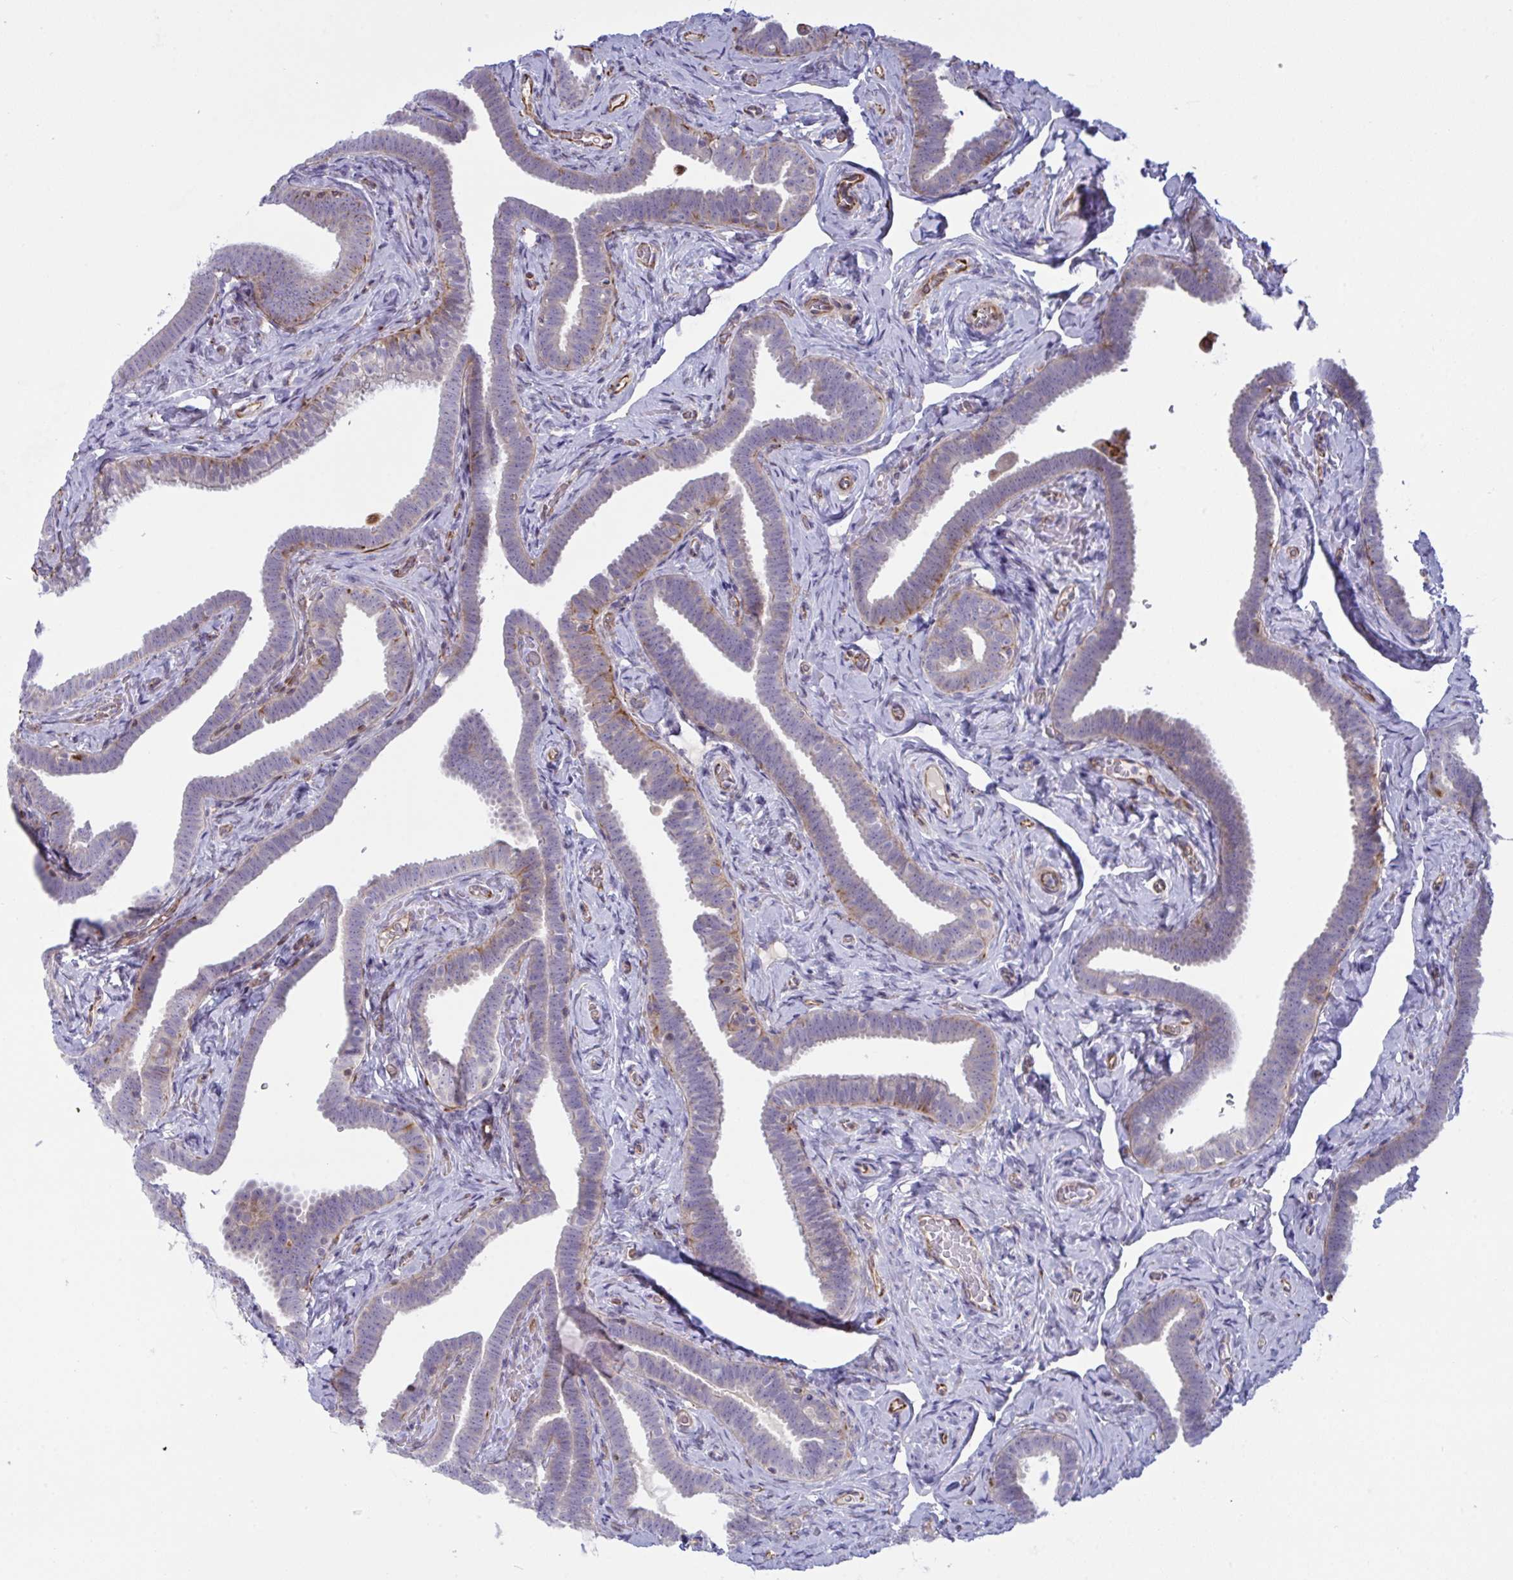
{"staining": {"intensity": "weak", "quantity": "25%-75%", "location": "cytoplasmic/membranous"}, "tissue": "fallopian tube", "cell_type": "Glandular cells", "image_type": "normal", "snomed": [{"axis": "morphology", "description": "Normal tissue, NOS"}, {"axis": "topography", "description": "Fallopian tube"}], "caption": "Protein positivity by immunohistochemistry shows weak cytoplasmic/membranous positivity in about 25%-75% of glandular cells in normal fallopian tube.", "gene": "DCBLD1", "patient": {"sex": "female", "age": 69}}